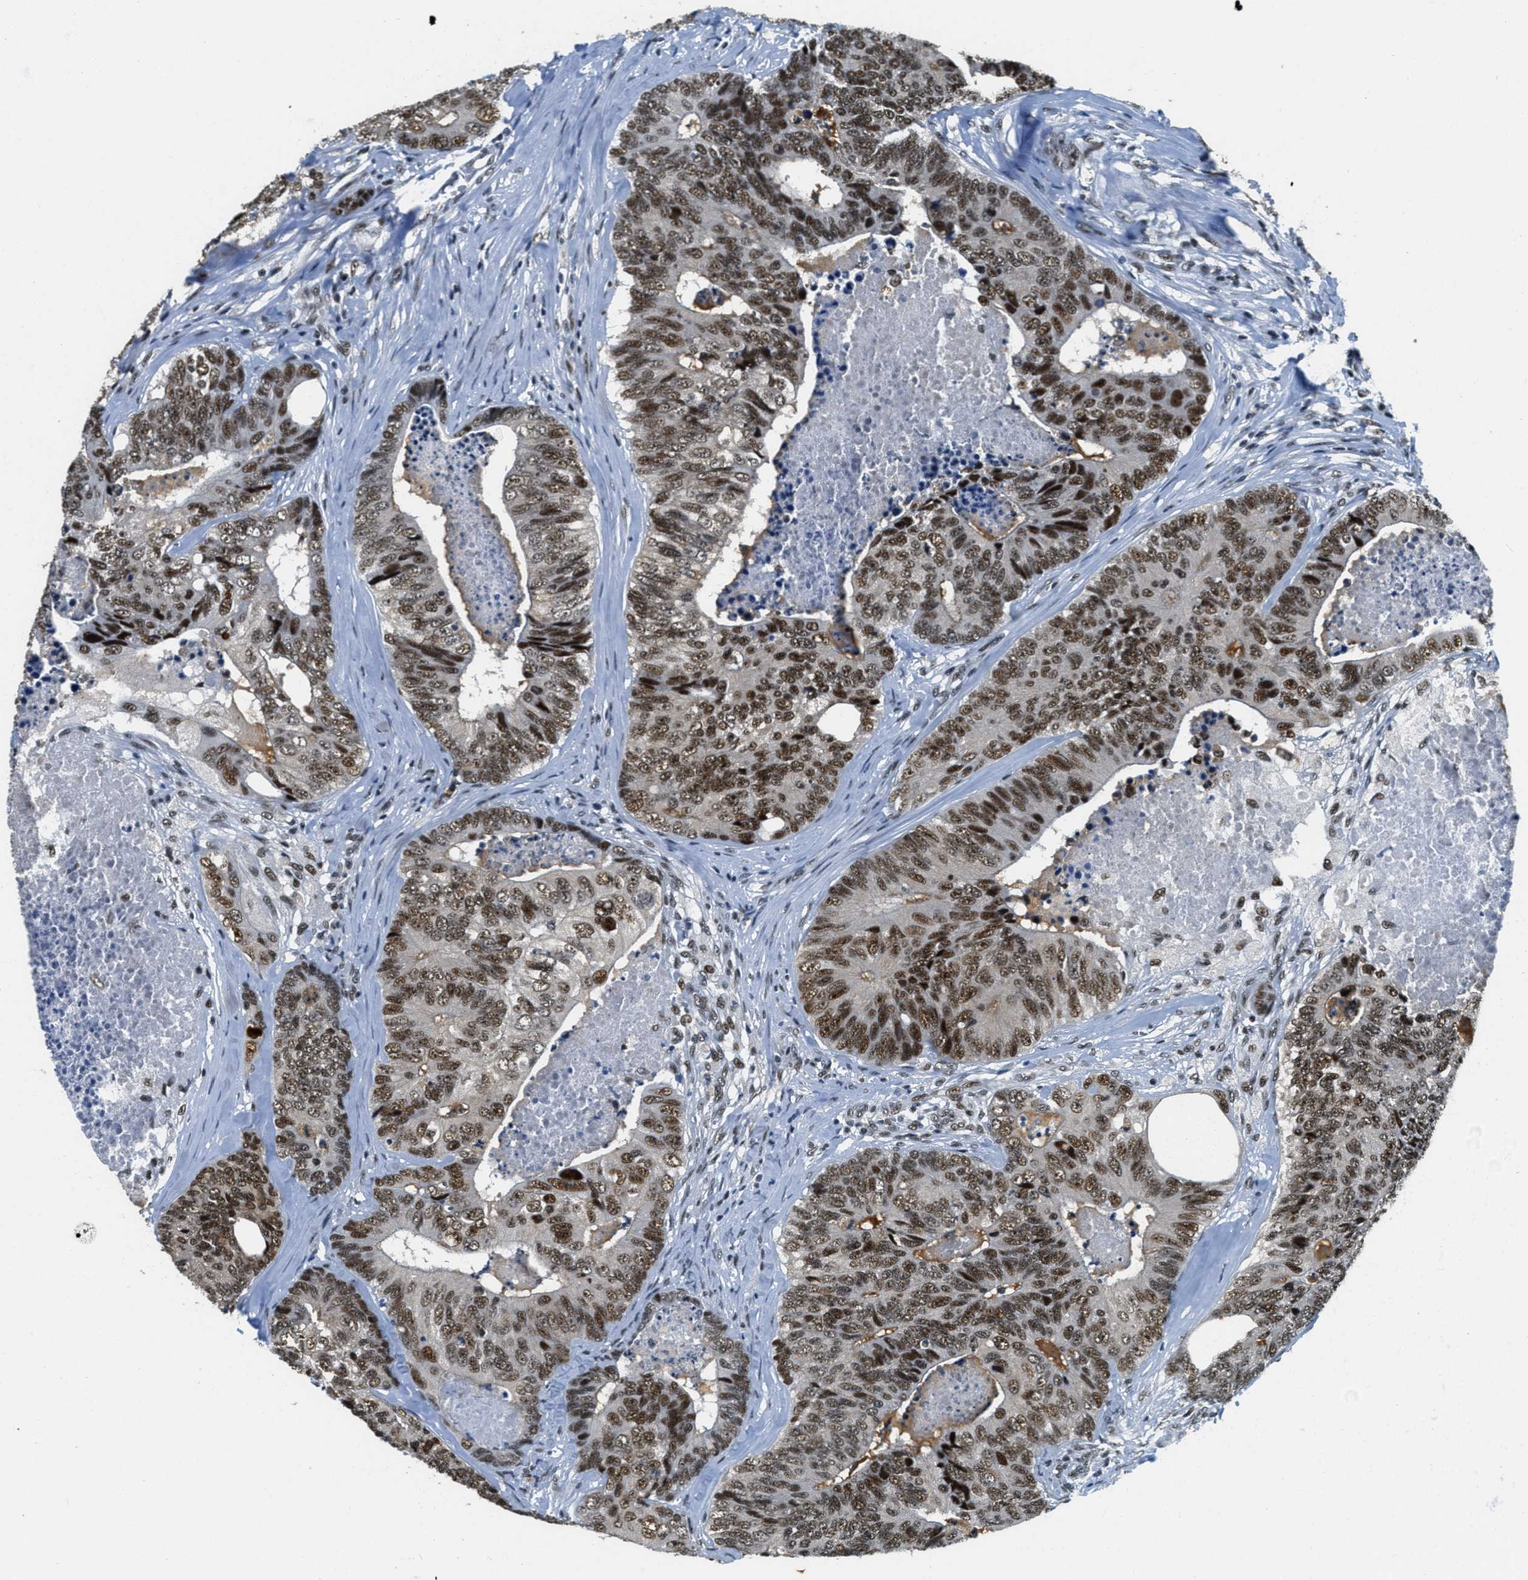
{"staining": {"intensity": "moderate", "quantity": ">75%", "location": "nuclear"}, "tissue": "colorectal cancer", "cell_type": "Tumor cells", "image_type": "cancer", "snomed": [{"axis": "morphology", "description": "Adenocarcinoma, NOS"}, {"axis": "topography", "description": "Colon"}], "caption": "A brown stain shows moderate nuclear positivity of a protein in colorectal cancer (adenocarcinoma) tumor cells.", "gene": "SSB", "patient": {"sex": "female", "age": 67}}